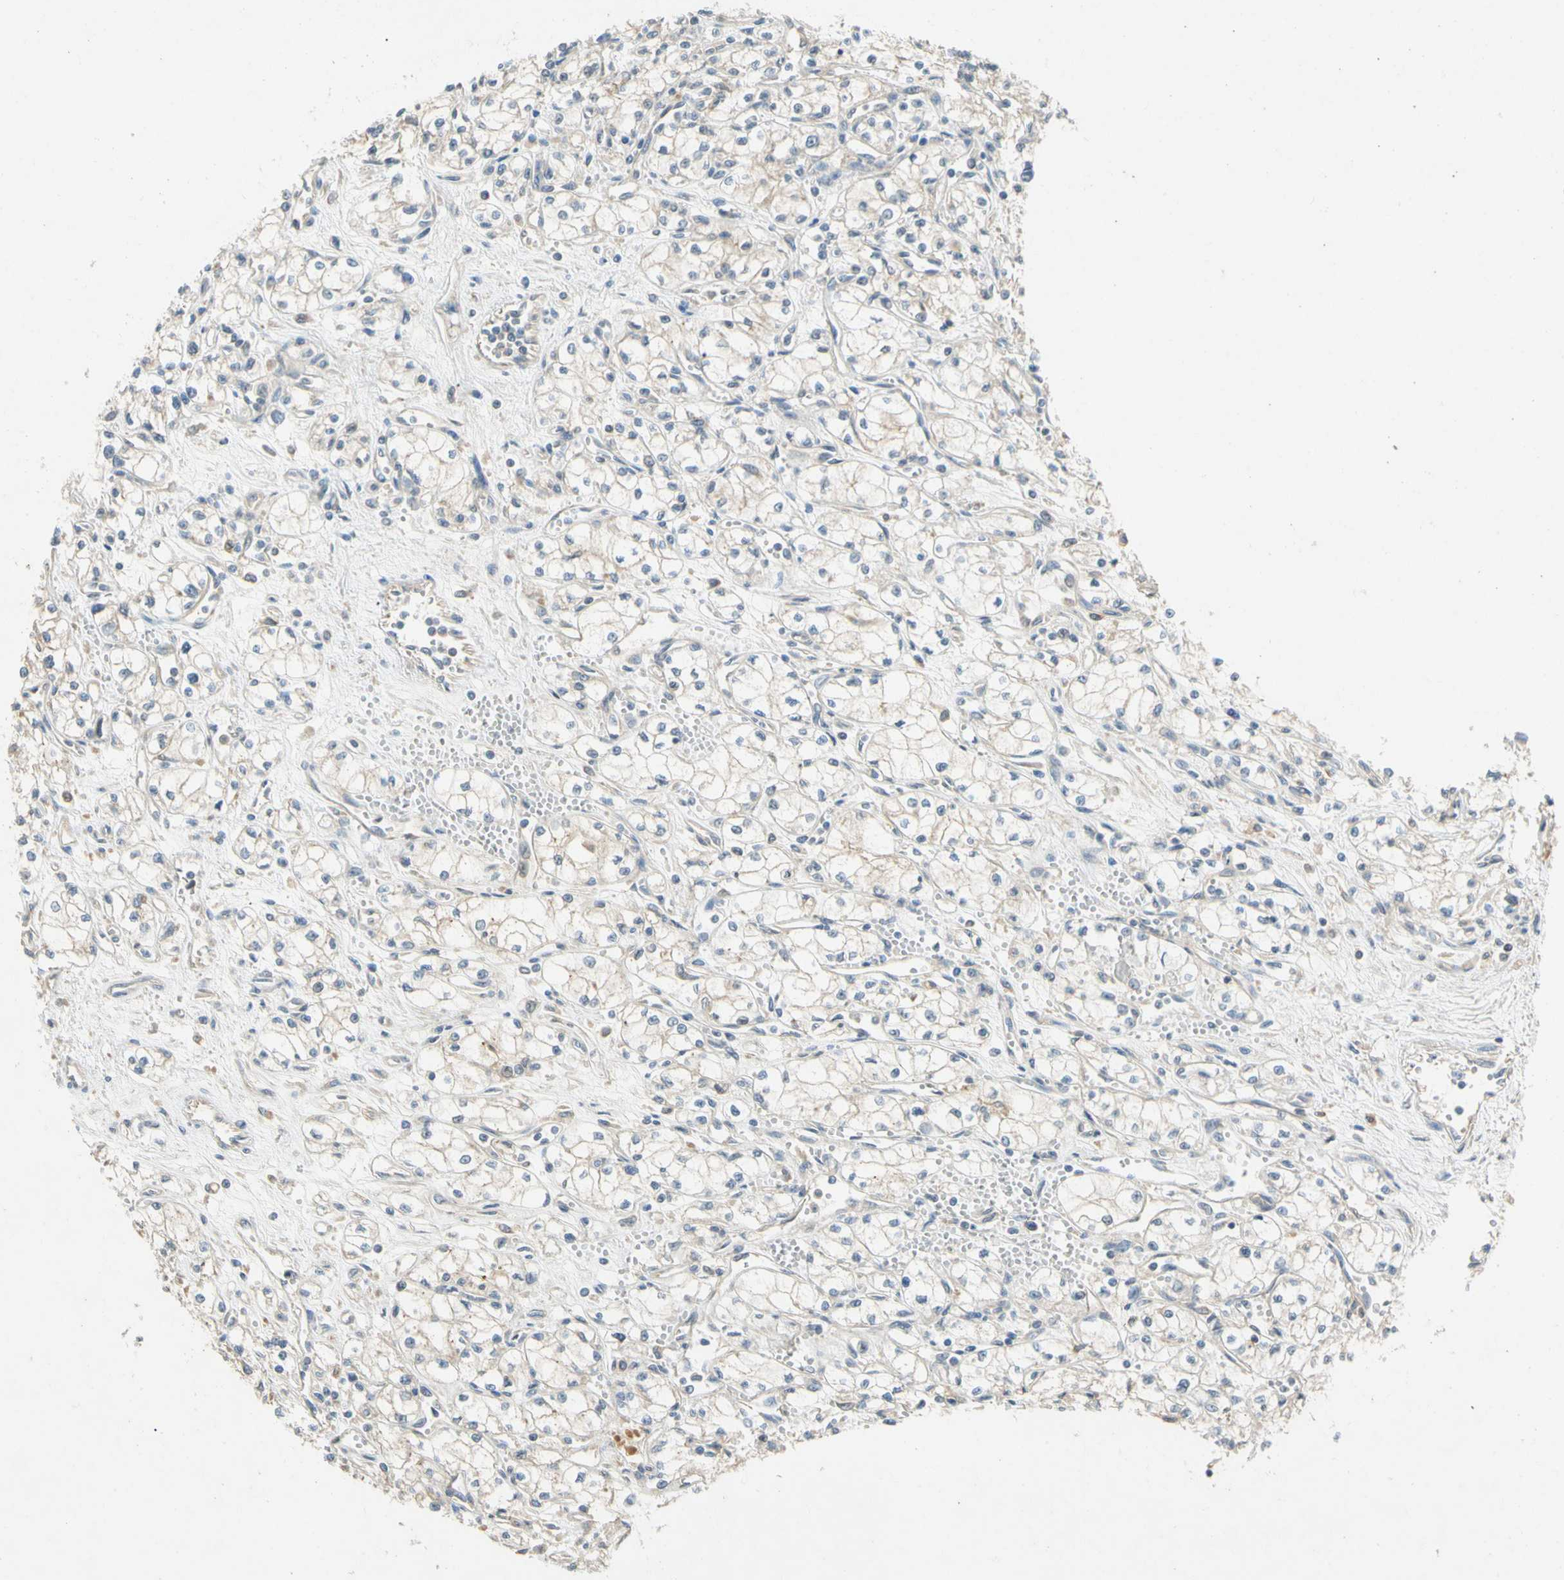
{"staining": {"intensity": "weak", "quantity": "25%-75%", "location": "cytoplasmic/membranous"}, "tissue": "renal cancer", "cell_type": "Tumor cells", "image_type": "cancer", "snomed": [{"axis": "morphology", "description": "Normal tissue, NOS"}, {"axis": "morphology", "description": "Adenocarcinoma, NOS"}, {"axis": "topography", "description": "Kidney"}], "caption": "Brown immunohistochemical staining in adenocarcinoma (renal) reveals weak cytoplasmic/membranous staining in approximately 25%-75% of tumor cells.", "gene": "GATD1", "patient": {"sex": "male", "age": 59}}